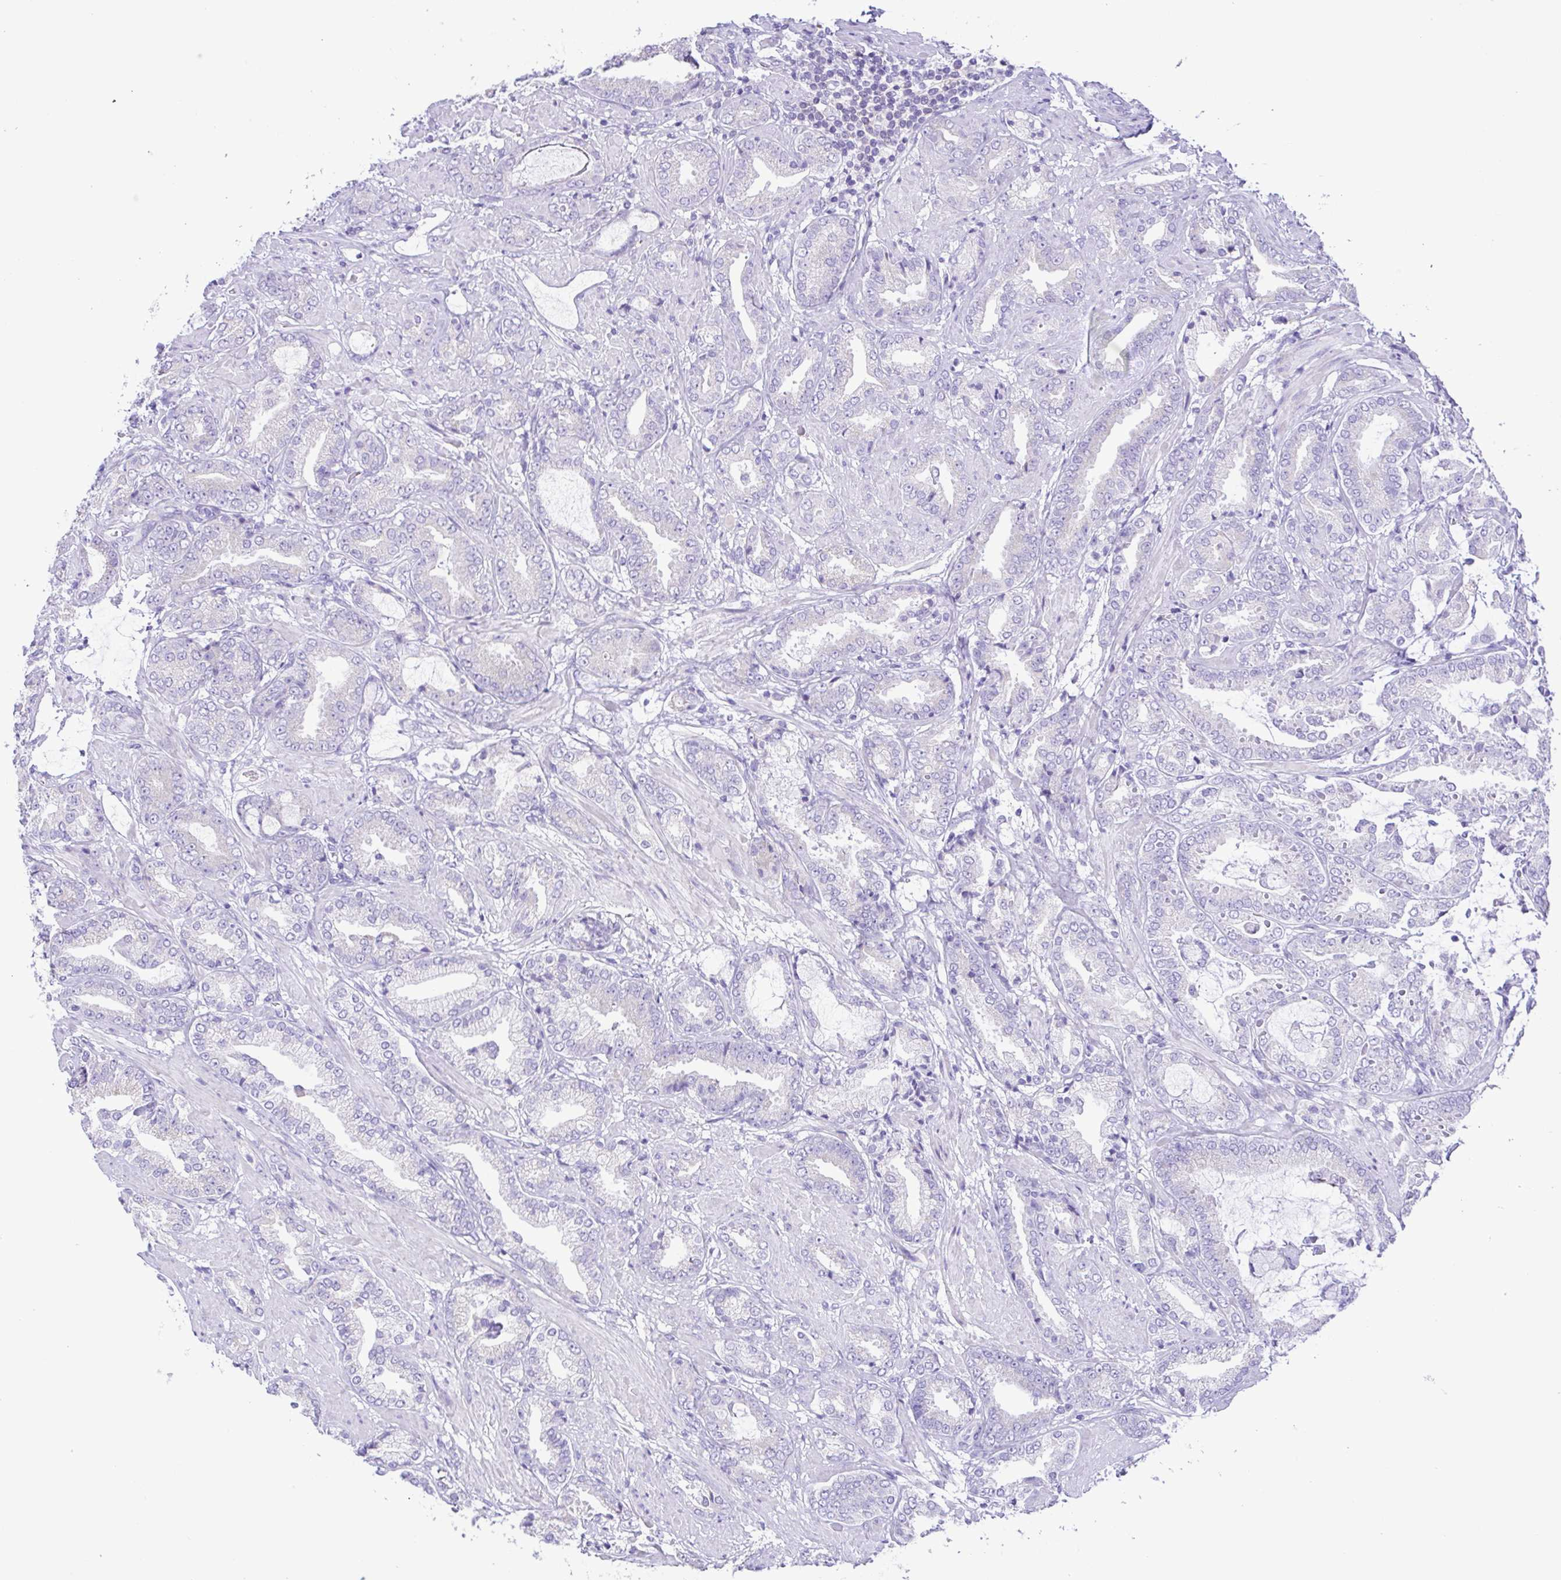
{"staining": {"intensity": "negative", "quantity": "none", "location": "none"}, "tissue": "prostate cancer", "cell_type": "Tumor cells", "image_type": "cancer", "snomed": [{"axis": "morphology", "description": "Adenocarcinoma, High grade"}, {"axis": "topography", "description": "Prostate"}], "caption": "High magnification brightfield microscopy of adenocarcinoma (high-grade) (prostate) stained with DAB (brown) and counterstained with hematoxylin (blue): tumor cells show no significant positivity. The staining is performed using DAB (3,3'-diaminobenzidine) brown chromogen with nuclei counter-stained in using hematoxylin.", "gene": "CD72", "patient": {"sex": "male", "age": 56}}